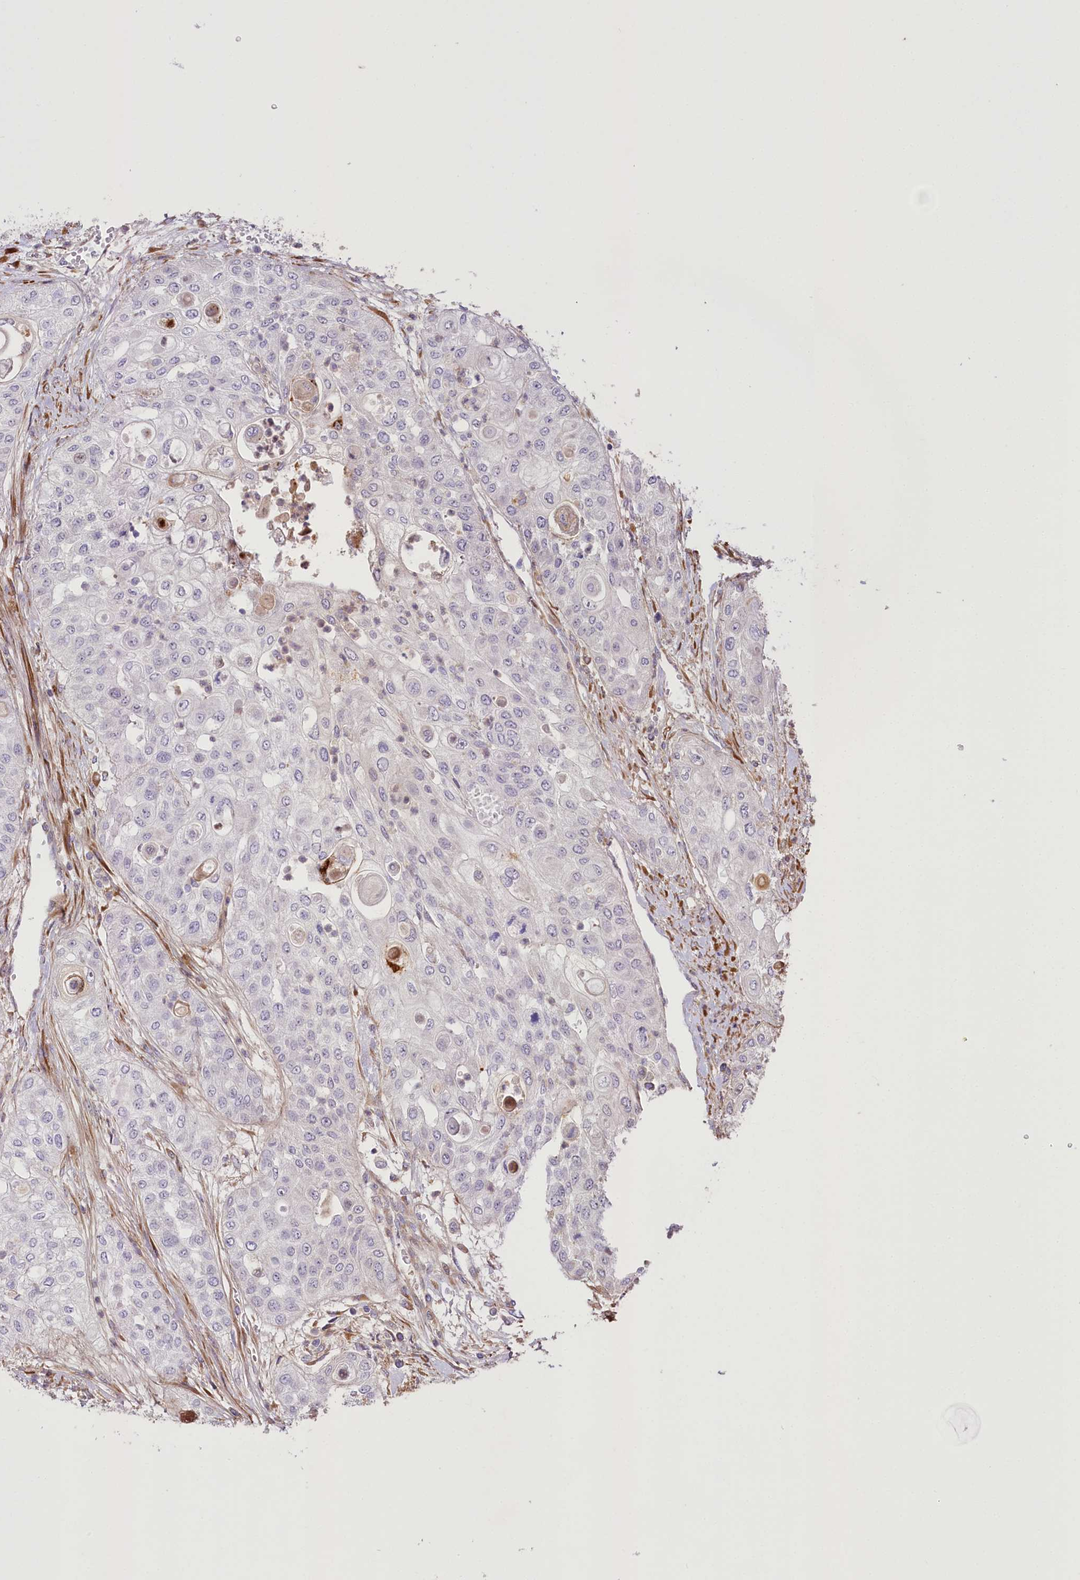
{"staining": {"intensity": "negative", "quantity": "none", "location": "none"}, "tissue": "urothelial cancer", "cell_type": "Tumor cells", "image_type": "cancer", "snomed": [{"axis": "morphology", "description": "Urothelial carcinoma, High grade"}, {"axis": "topography", "description": "Urinary bladder"}], "caption": "An IHC histopathology image of urothelial cancer is shown. There is no staining in tumor cells of urothelial cancer.", "gene": "RNF24", "patient": {"sex": "female", "age": 79}}